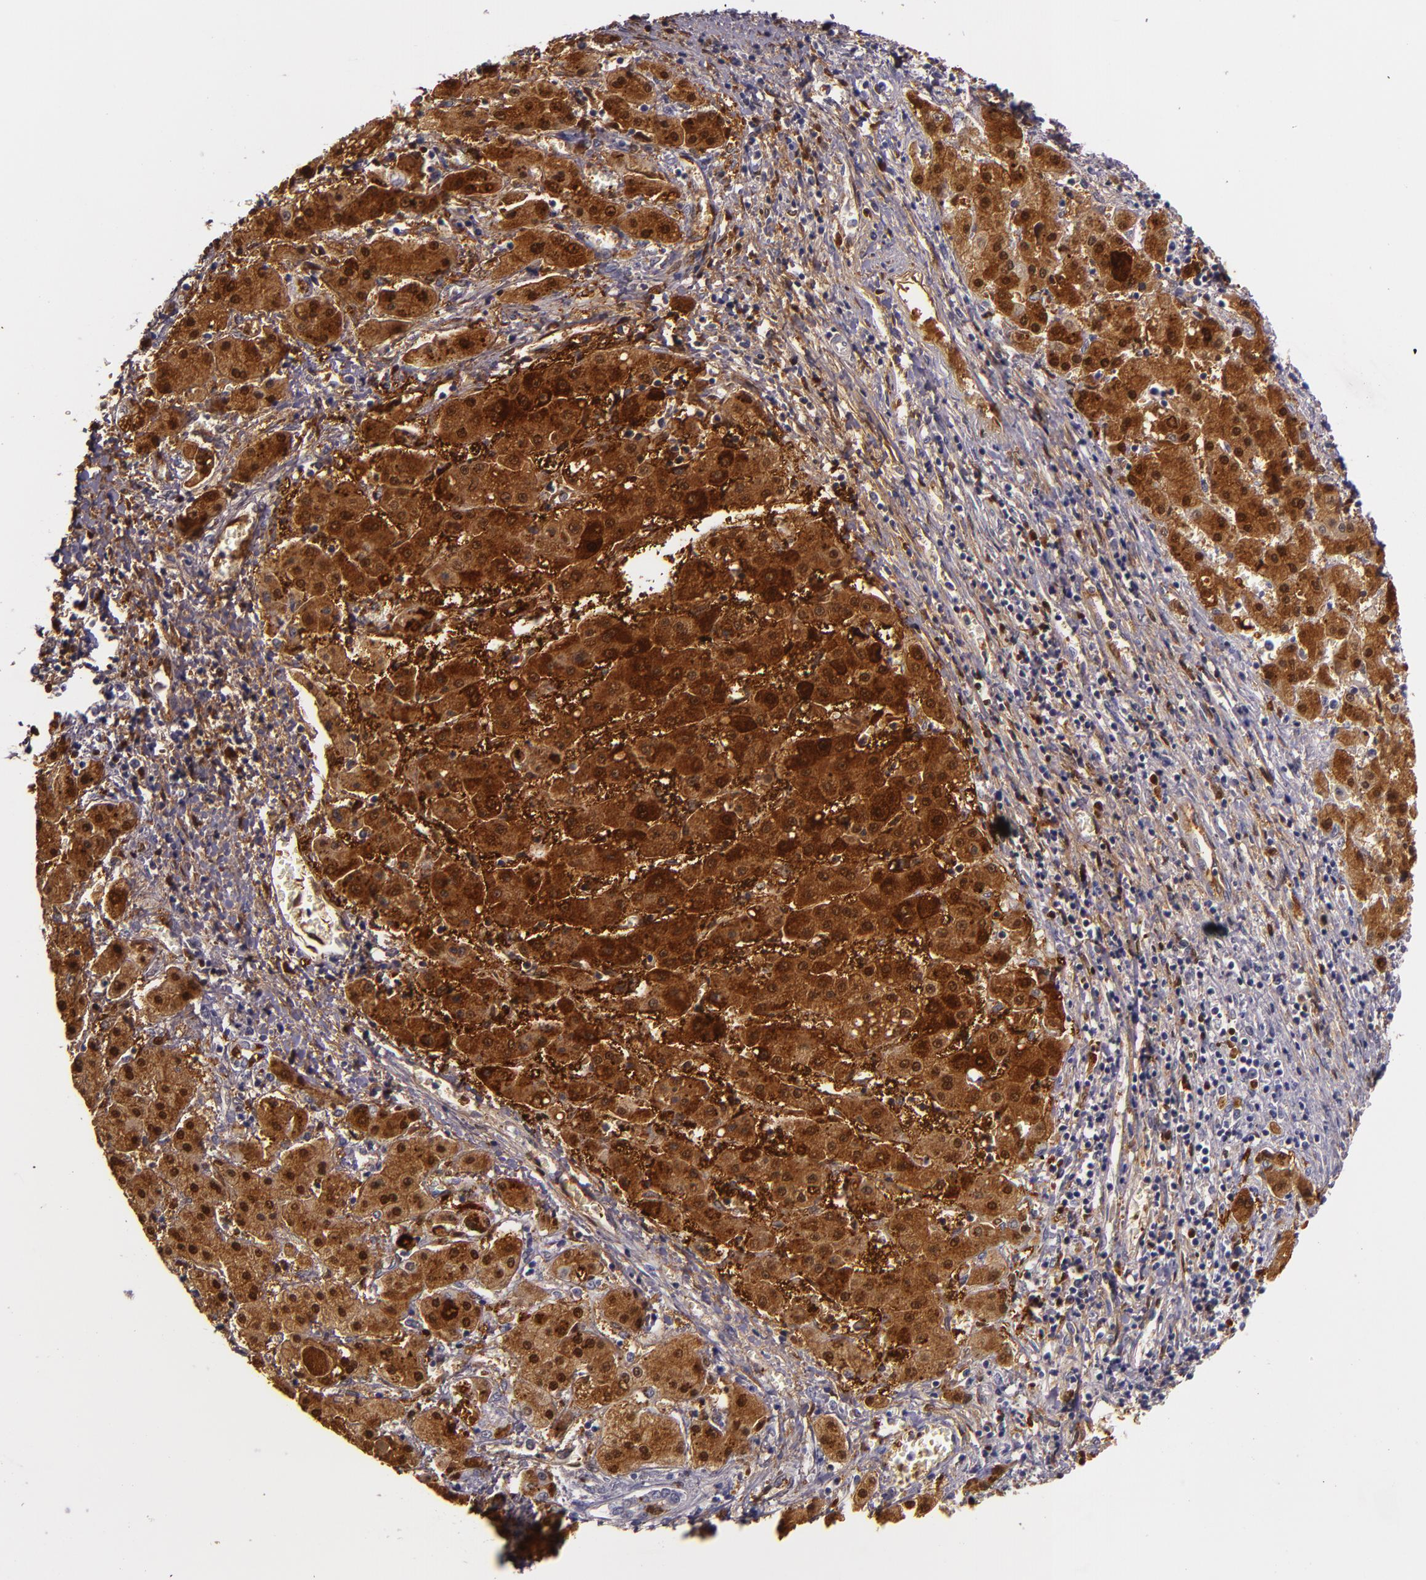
{"staining": {"intensity": "strong", "quantity": ">75%", "location": "cytoplasmic/membranous,nuclear"}, "tissue": "liver cancer", "cell_type": "Tumor cells", "image_type": "cancer", "snomed": [{"axis": "morphology", "description": "Carcinoma, Hepatocellular, NOS"}, {"axis": "topography", "description": "Liver"}], "caption": "Immunohistochemistry histopathology image of neoplastic tissue: human liver cancer (hepatocellular carcinoma) stained using IHC demonstrates high levels of strong protein expression localized specifically in the cytoplasmic/membranous and nuclear of tumor cells, appearing as a cytoplasmic/membranous and nuclear brown color.", "gene": "MT1A", "patient": {"sex": "male", "age": 24}}